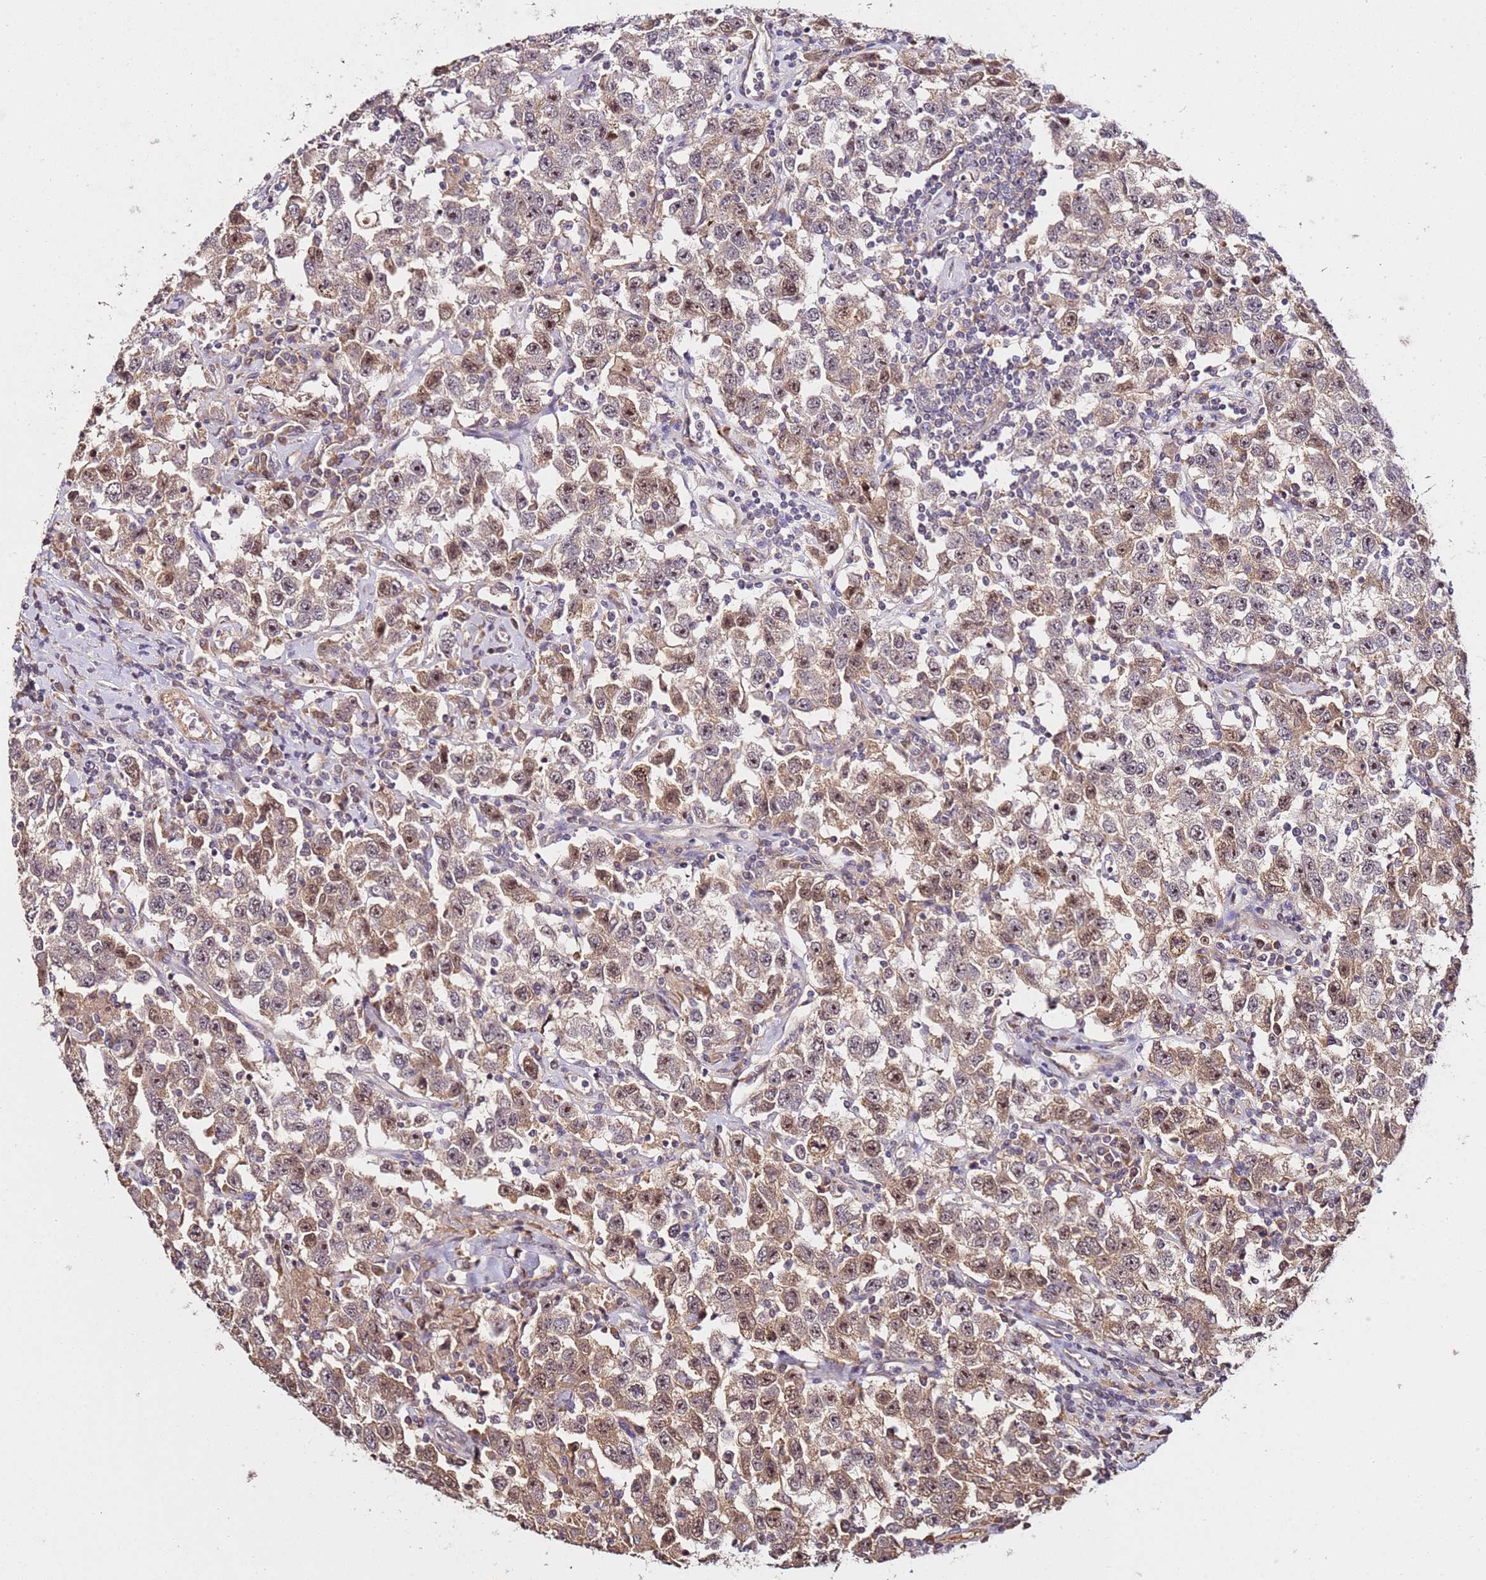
{"staining": {"intensity": "moderate", "quantity": ">75%", "location": "cytoplasmic/membranous,nuclear"}, "tissue": "testis cancer", "cell_type": "Tumor cells", "image_type": "cancer", "snomed": [{"axis": "morphology", "description": "Seminoma, NOS"}, {"axis": "topography", "description": "Testis"}], "caption": "Immunohistochemical staining of seminoma (testis) exhibits moderate cytoplasmic/membranous and nuclear protein expression in about >75% of tumor cells.", "gene": "DDX27", "patient": {"sex": "male", "age": 41}}